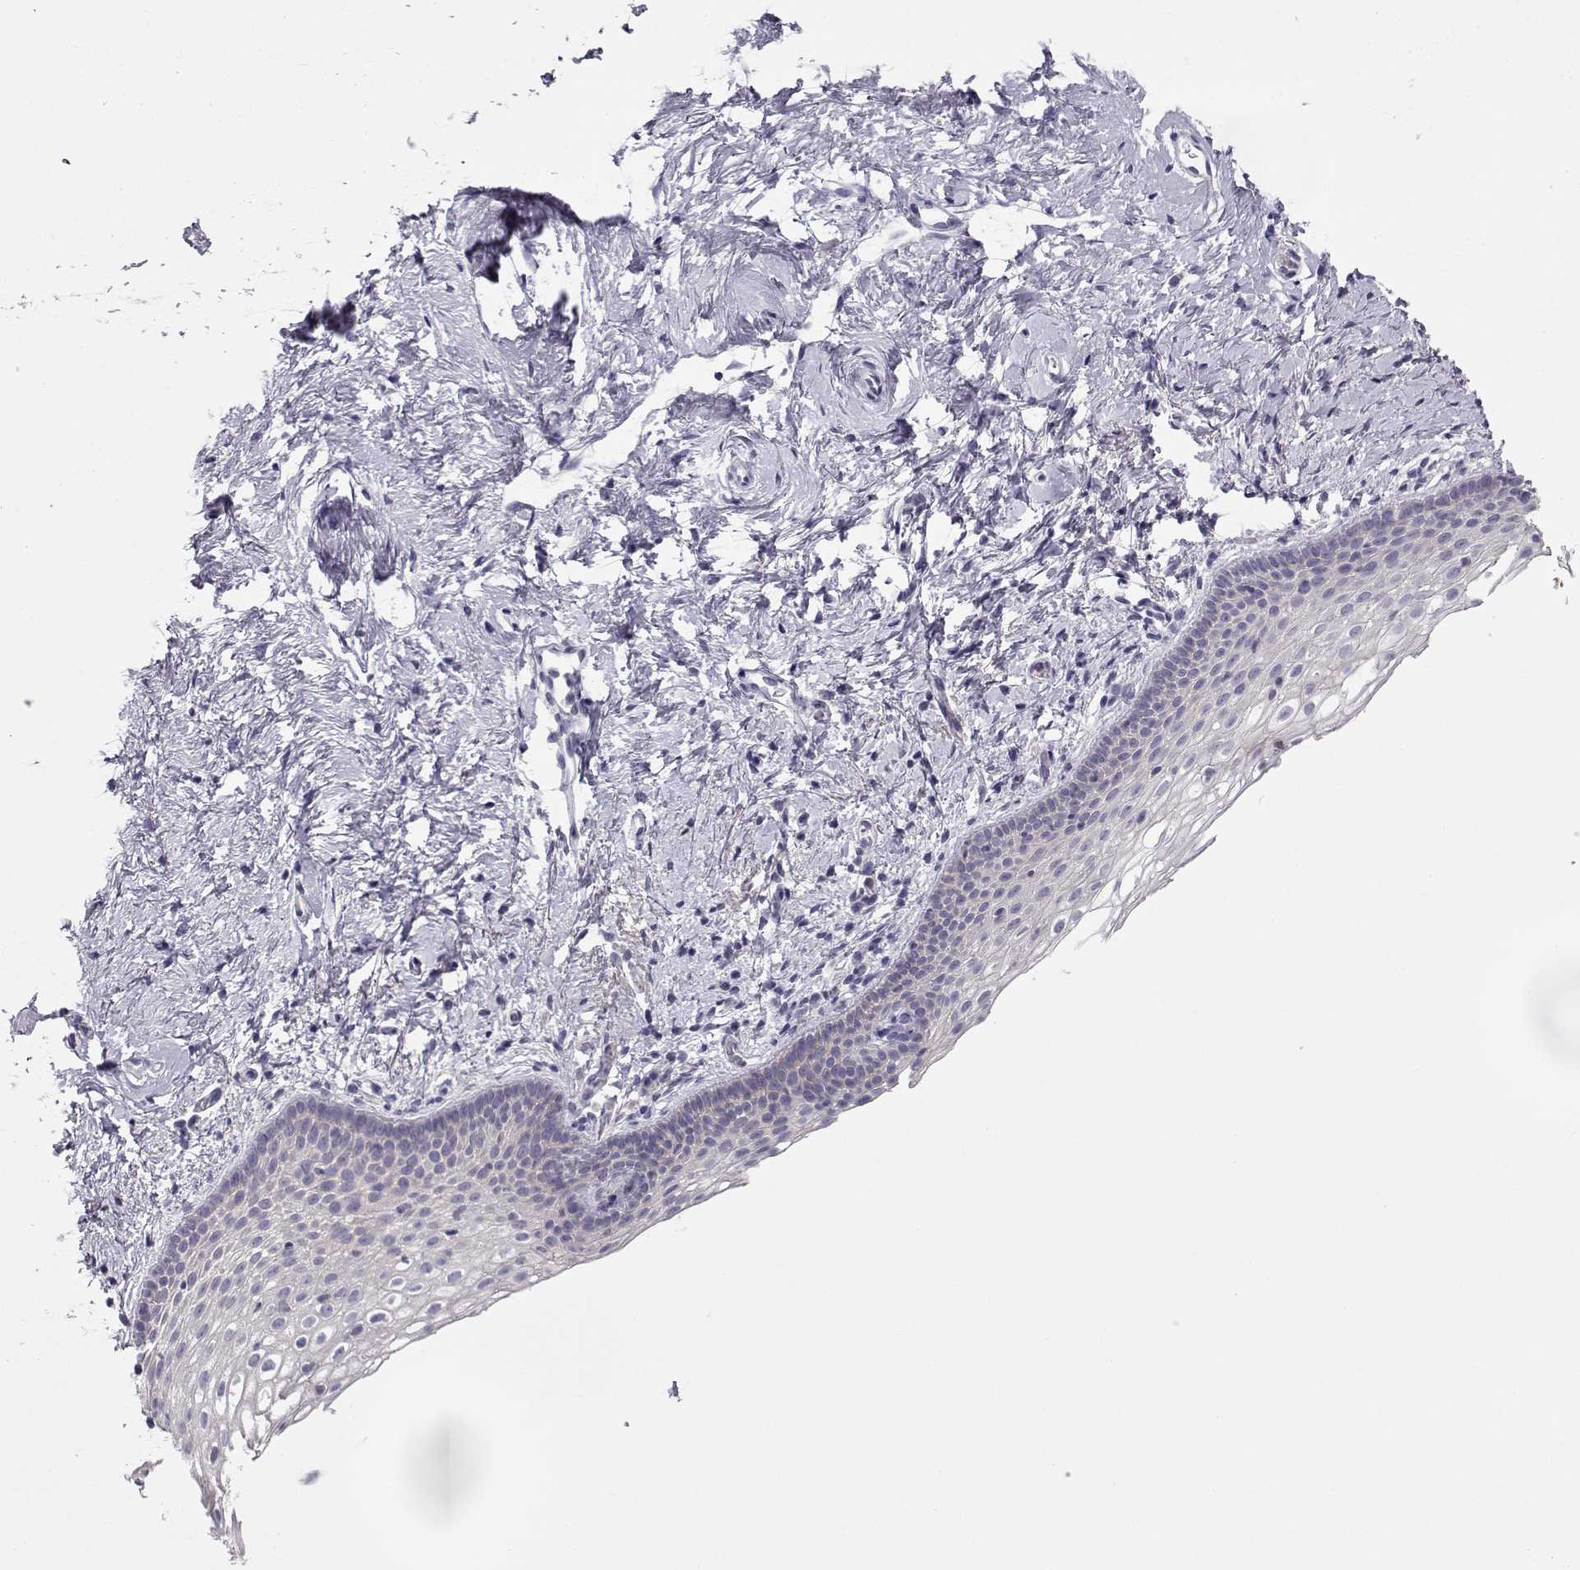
{"staining": {"intensity": "negative", "quantity": "none", "location": "none"}, "tissue": "vagina", "cell_type": "Squamous epithelial cells", "image_type": "normal", "snomed": [{"axis": "morphology", "description": "Normal tissue, NOS"}, {"axis": "topography", "description": "Vagina"}], "caption": "Squamous epithelial cells are negative for brown protein staining in normal vagina. (Brightfield microscopy of DAB immunohistochemistry at high magnification).", "gene": "GRK1", "patient": {"sex": "female", "age": 61}}